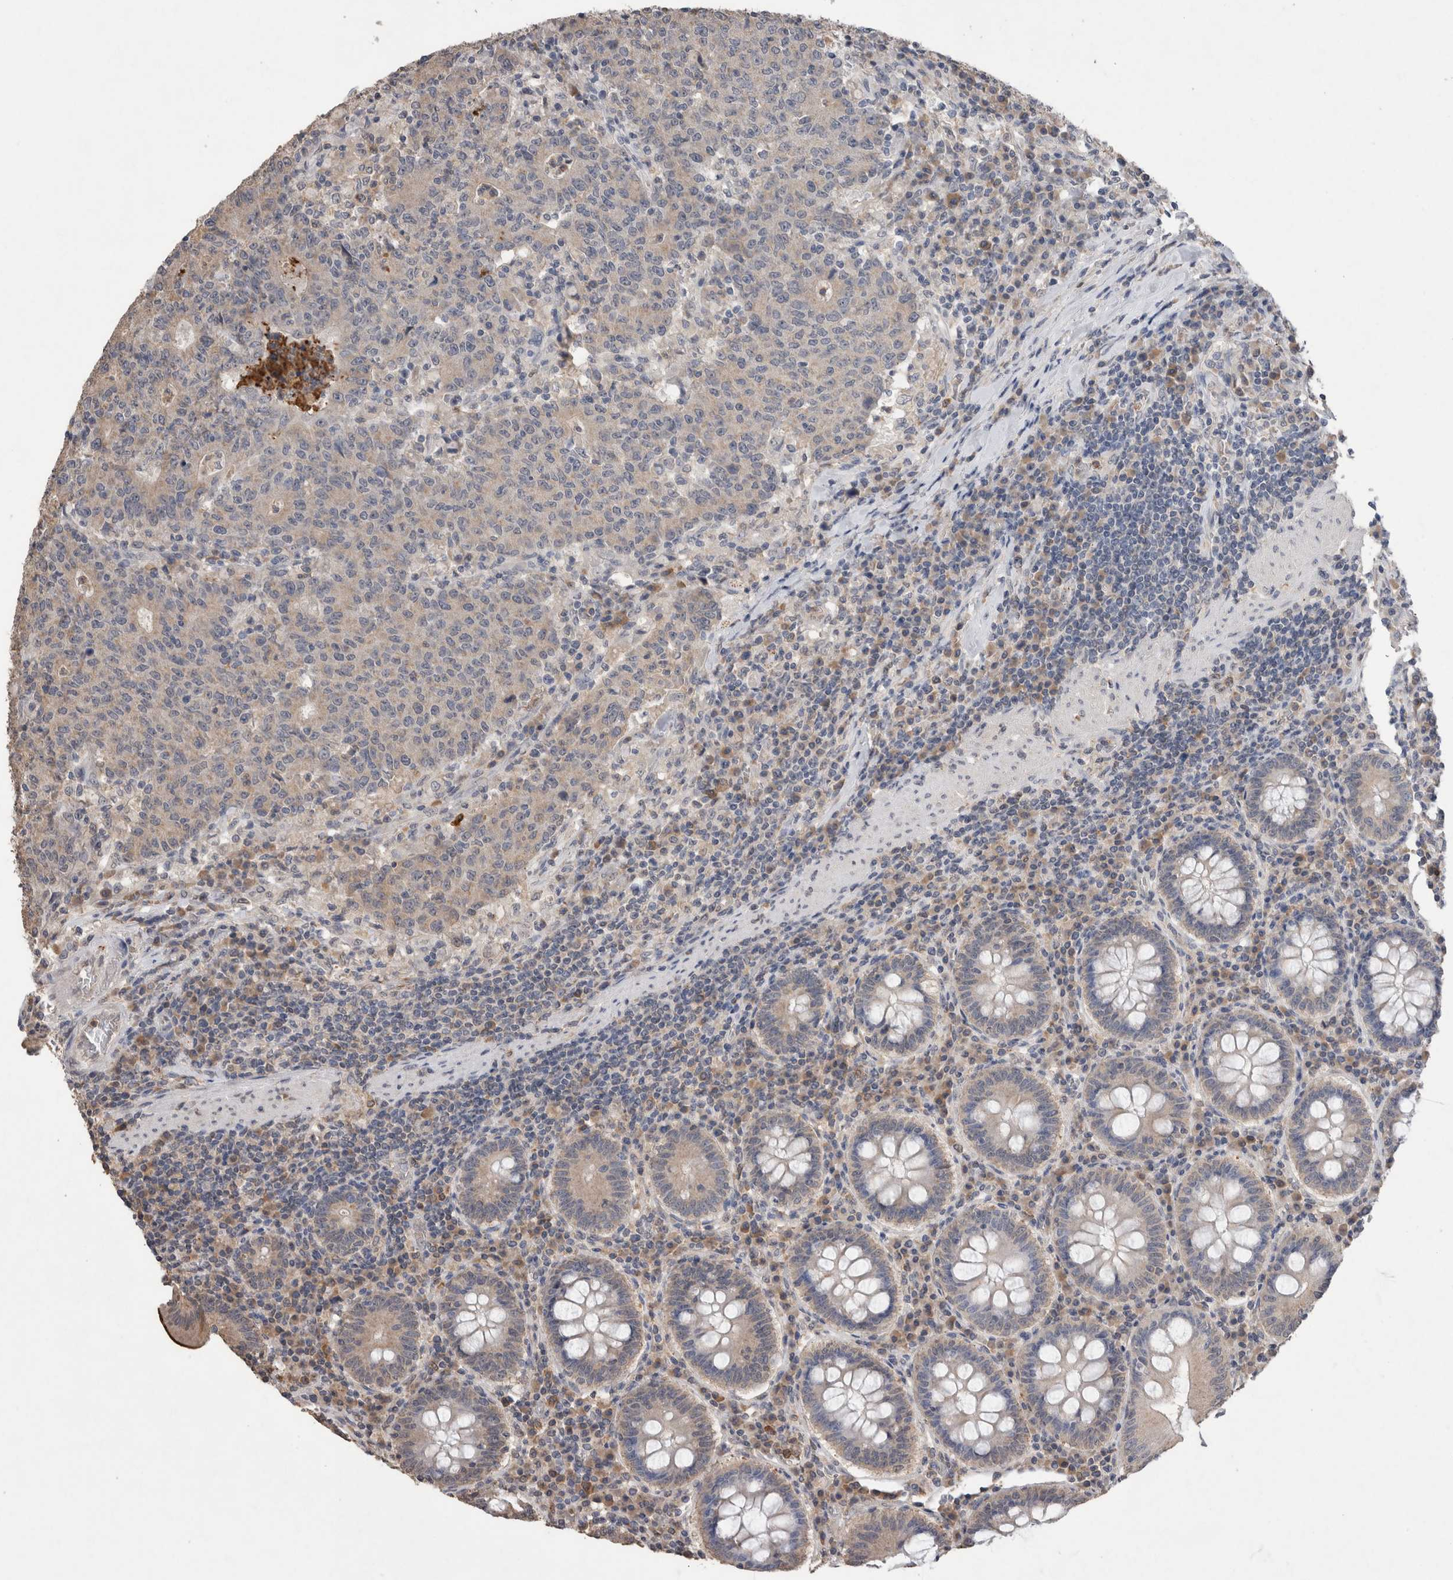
{"staining": {"intensity": "negative", "quantity": "none", "location": "none"}, "tissue": "colorectal cancer", "cell_type": "Tumor cells", "image_type": "cancer", "snomed": [{"axis": "morphology", "description": "Adenocarcinoma, NOS"}, {"axis": "topography", "description": "Colon"}], "caption": "This is an immunohistochemistry (IHC) photomicrograph of human colorectal cancer (adenocarcinoma). There is no expression in tumor cells.", "gene": "FABP7", "patient": {"sex": "female", "age": 75}}